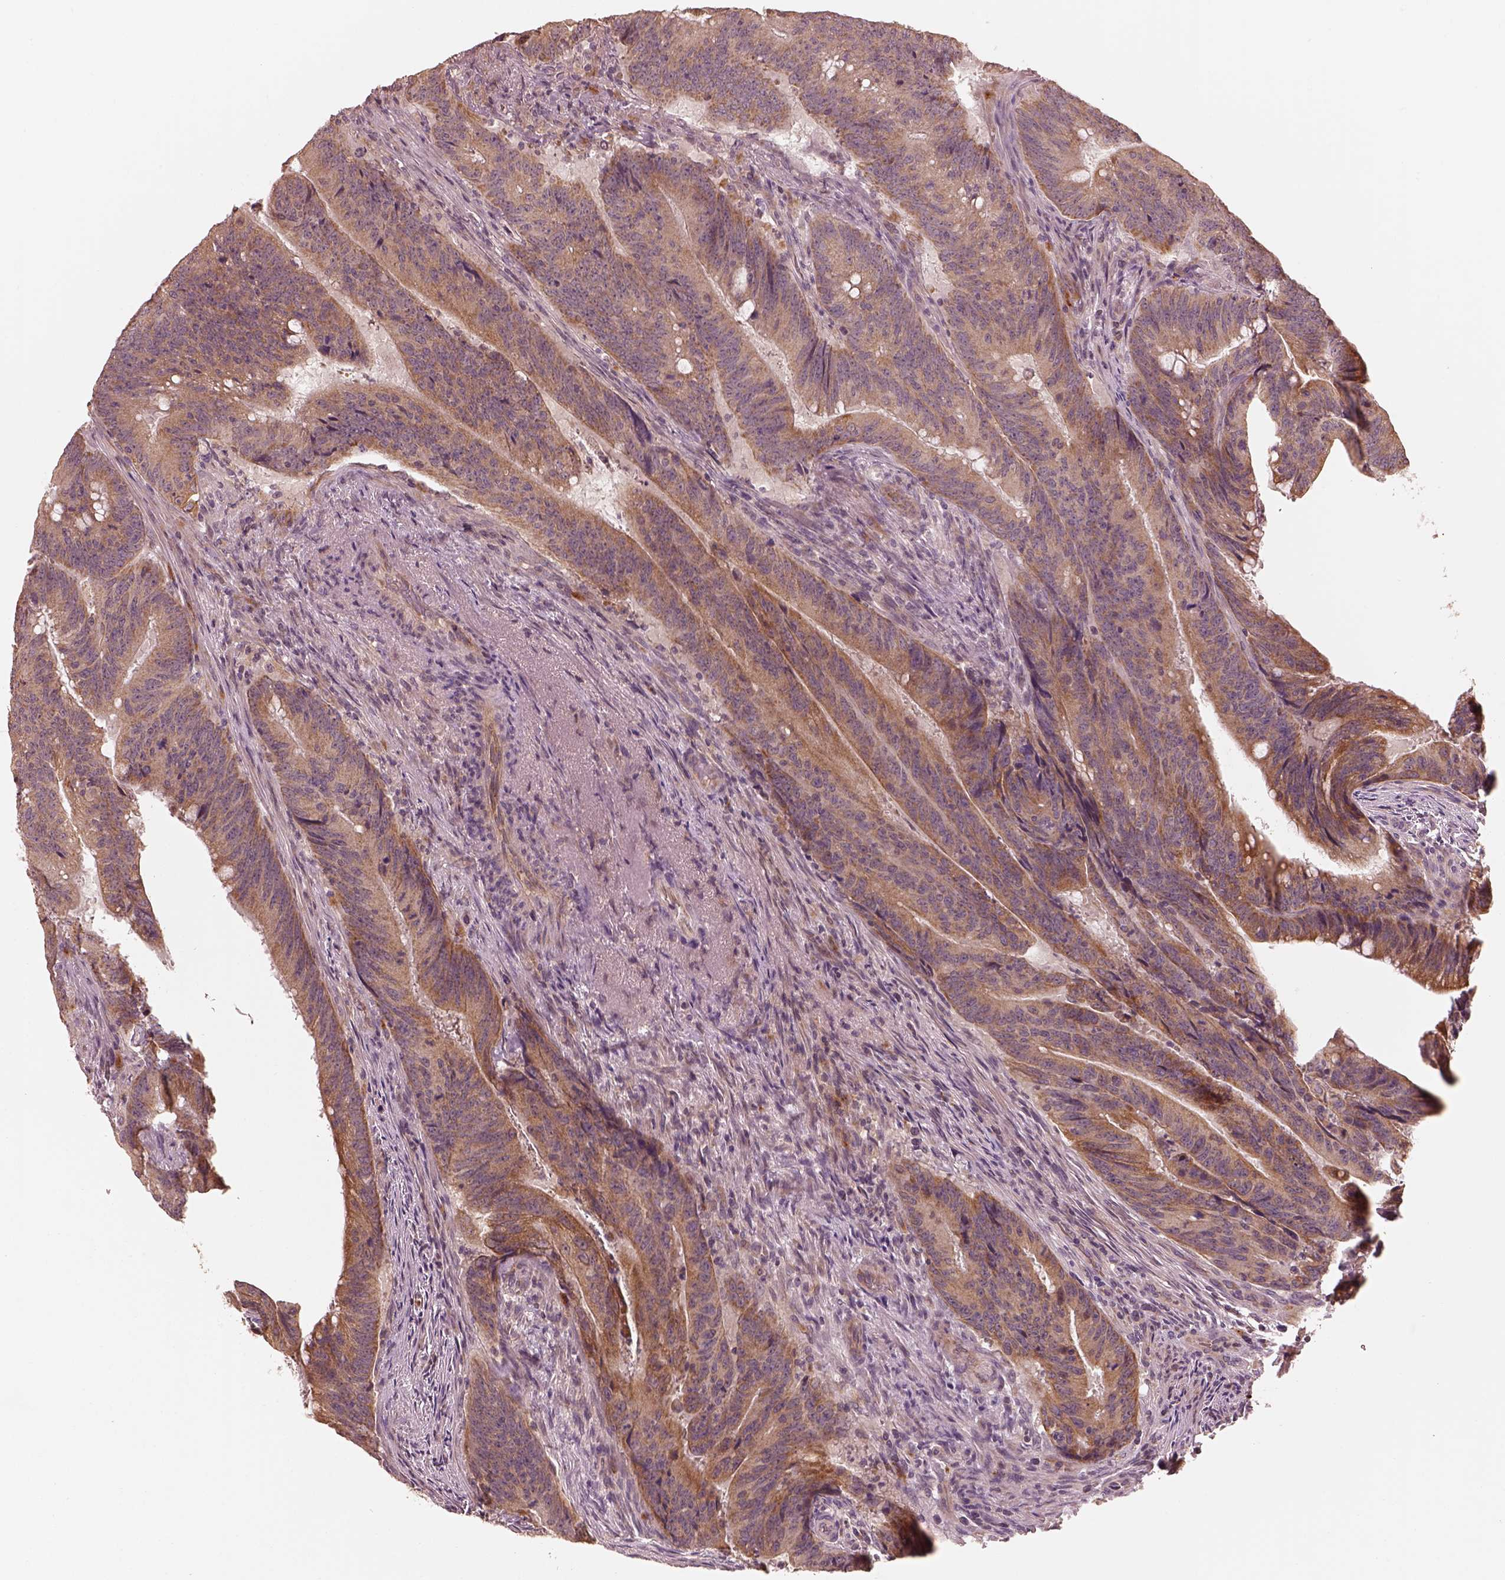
{"staining": {"intensity": "moderate", "quantity": ">75%", "location": "cytoplasmic/membranous"}, "tissue": "colorectal cancer", "cell_type": "Tumor cells", "image_type": "cancer", "snomed": [{"axis": "morphology", "description": "Adenocarcinoma, NOS"}, {"axis": "topography", "description": "Colon"}], "caption": "High-magnification brightfield microscopy of colorectal cancer stained with DAB (brown) and counterstained with hematoxylin (blue). tumor cells exhibit moderate cytoplasmic/membranous positivity is present in about>75% of cells.", "gene": "SLC25A46", "patient": {"sex": "female", "age": 87}}